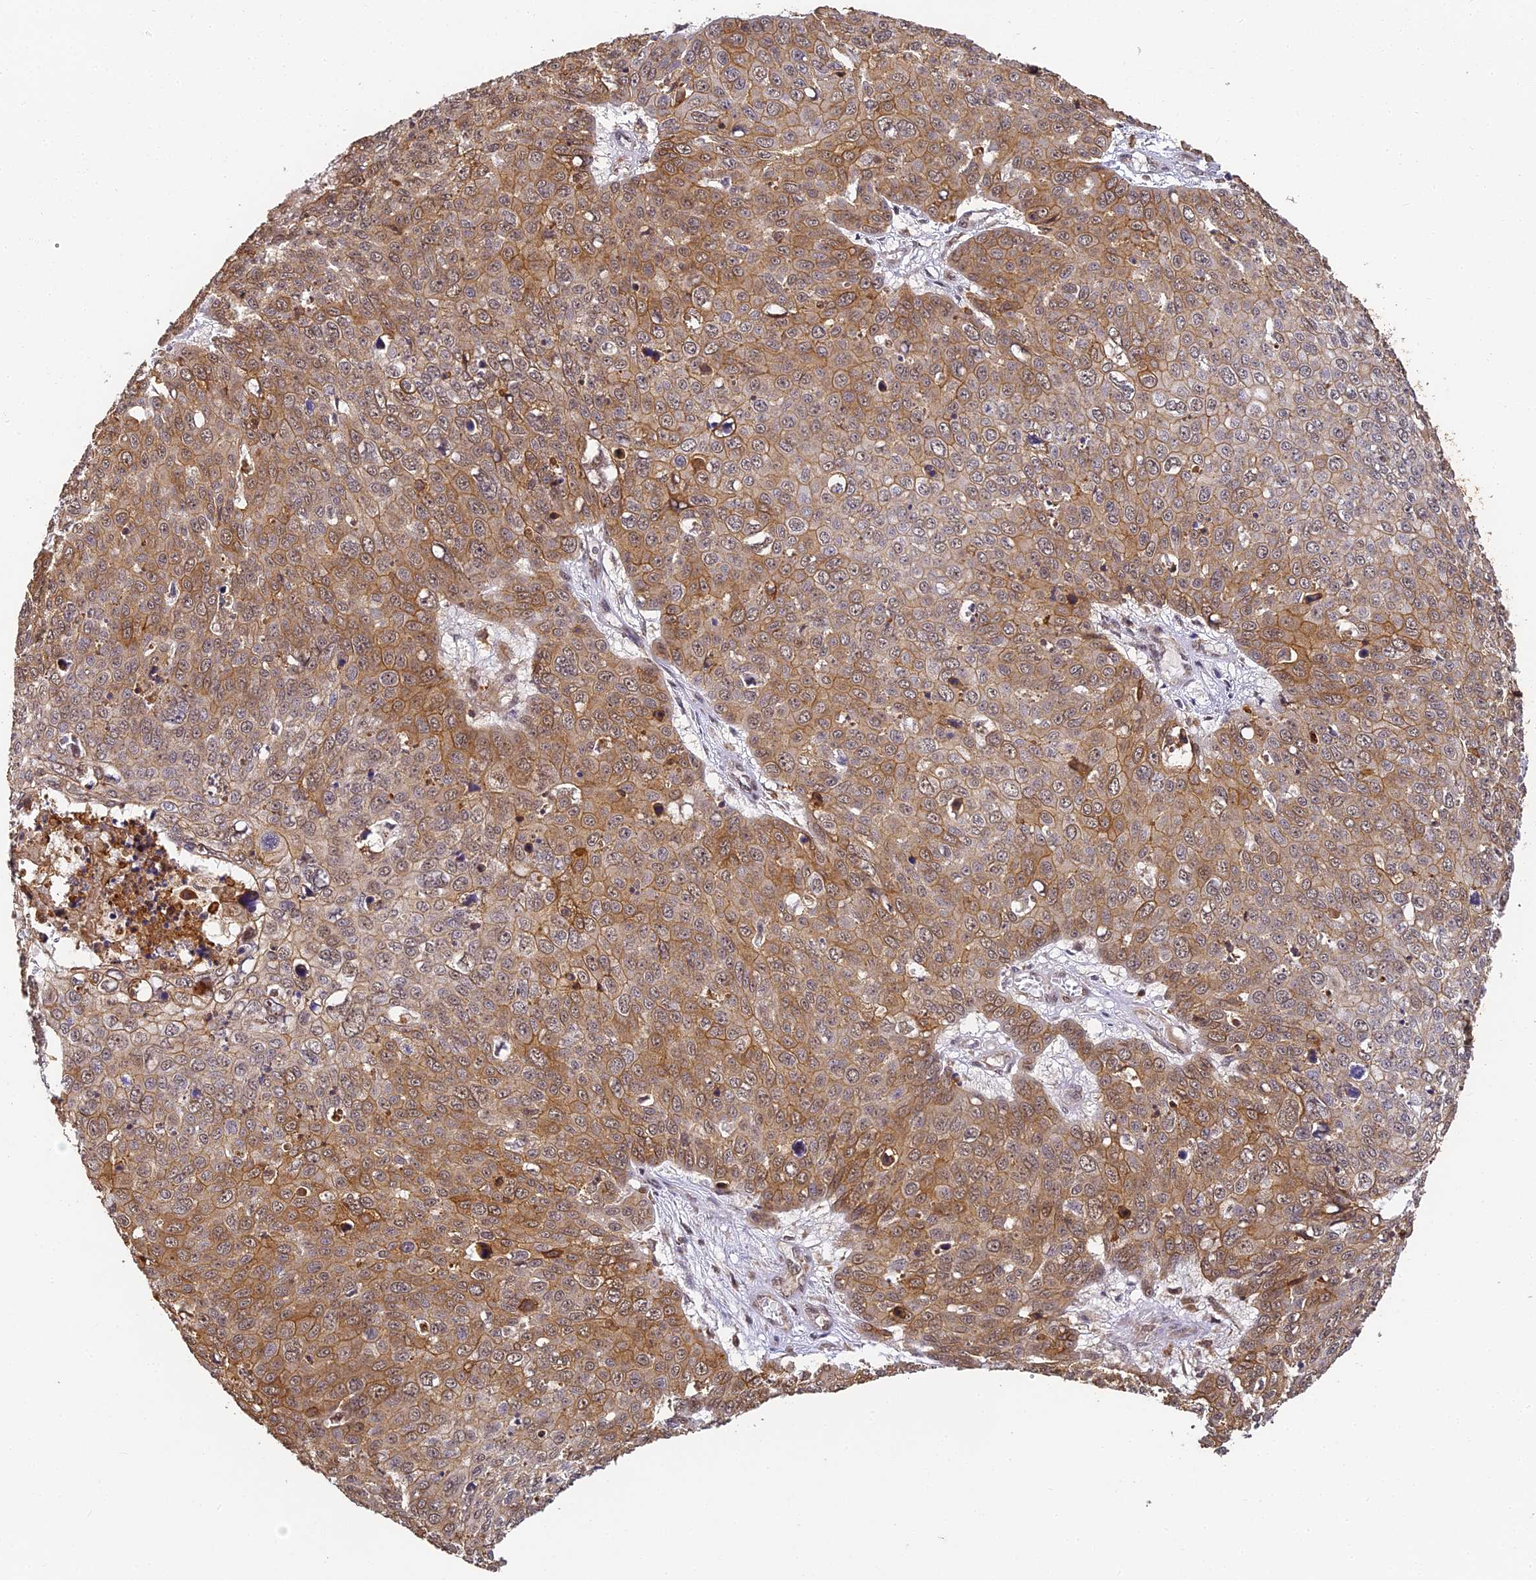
{"staining": {"intensity": "moderate", "quantity": ">75%", "location": "cytoplasmic/membranous"}, "tissue": "skin cancer", "cell_type": "Tumor cells", "image_type": "cancer", "snomed": [{"axis": "morphology", "description": "Squamous cell carcinoma, NOS"}, {"axis": "topography", "description": "Skin"}], "caption": "A brown stain highlights moderate cytoplasmic/membranous positivity of a protein in human skin cancer tumor cells.", "gene": "ZNF443", "patient": {"sex": "male", "age": 71}}